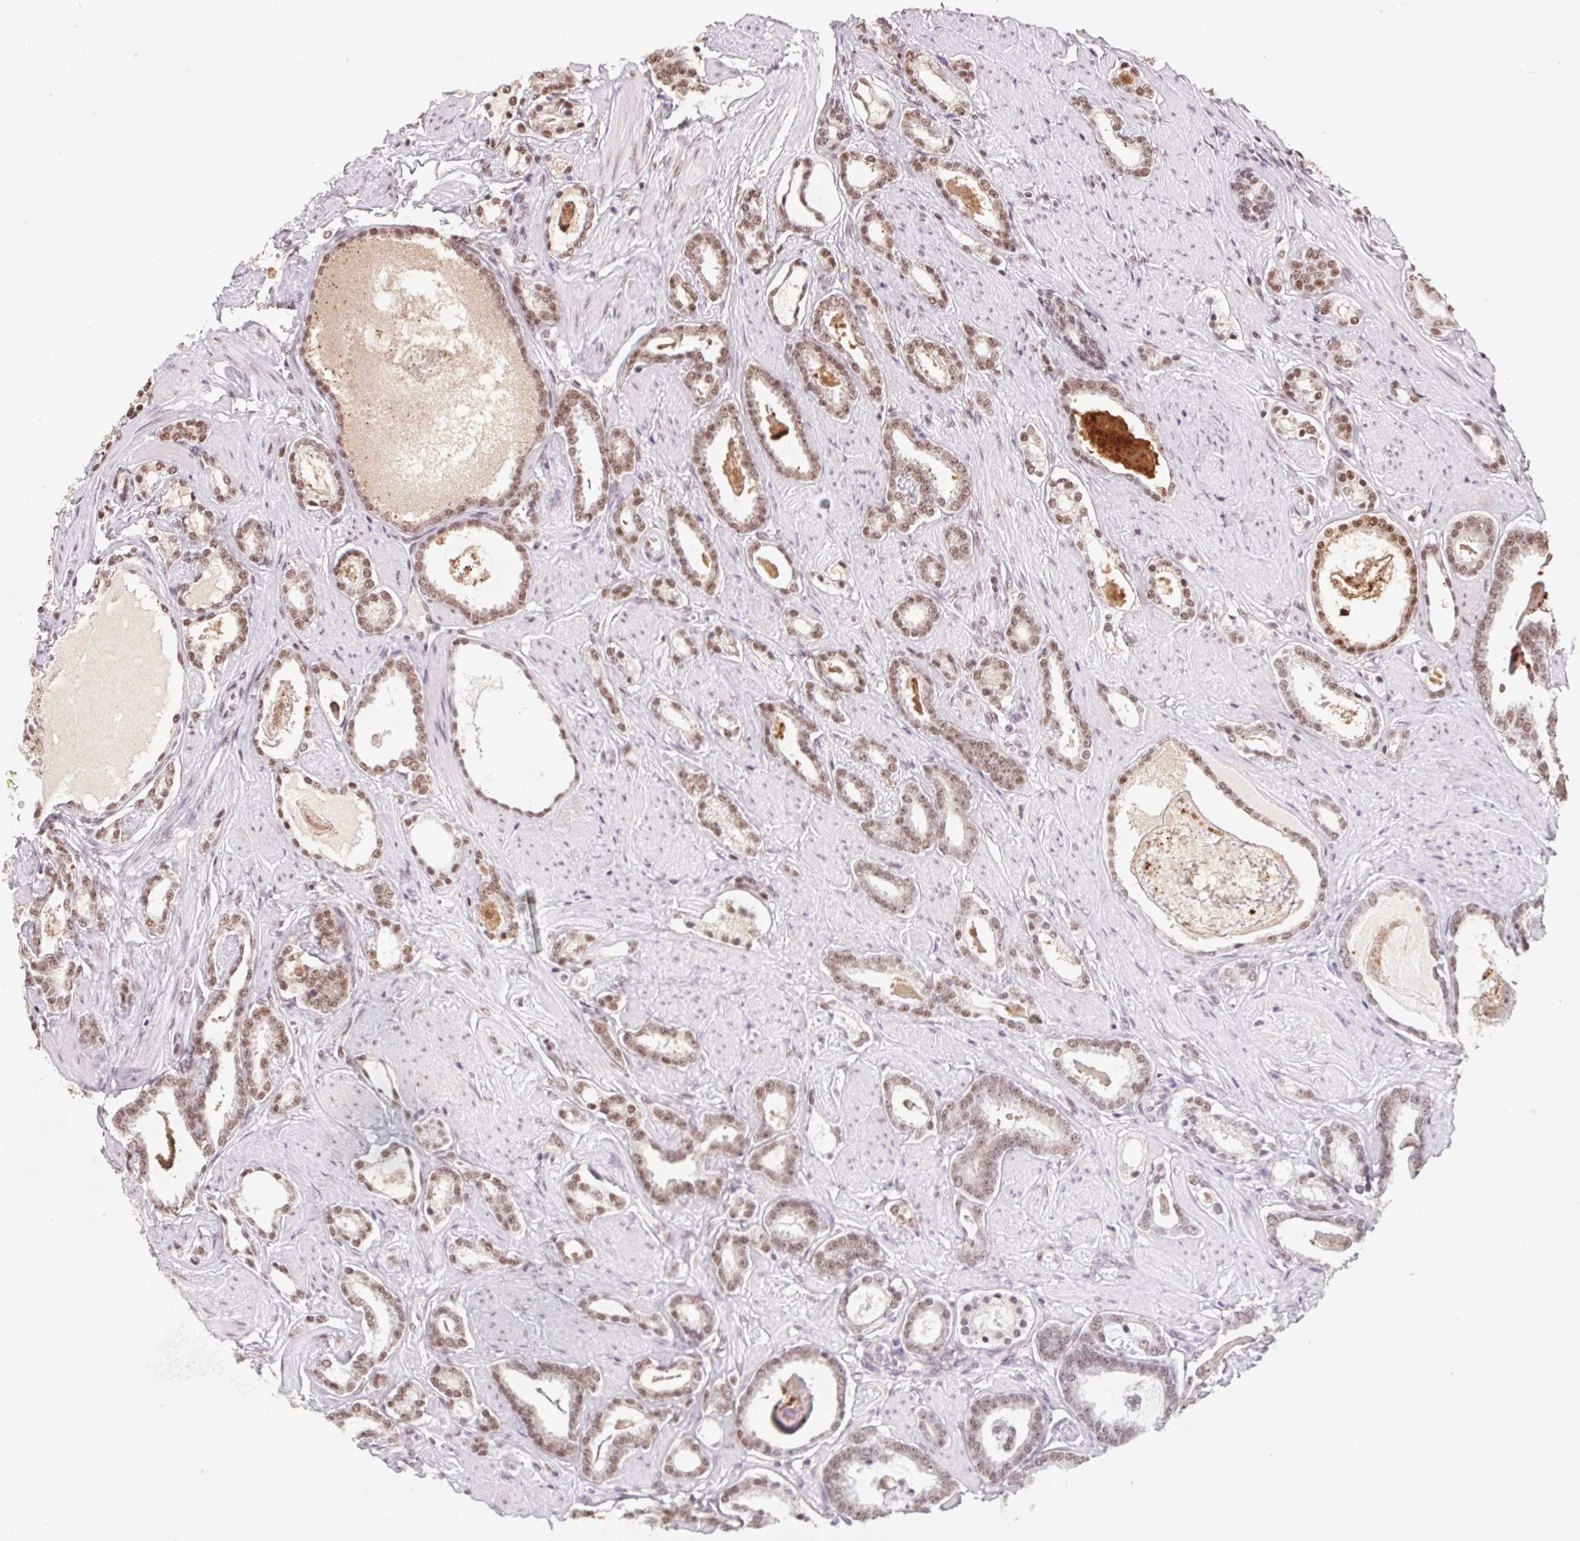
{"staining": {"intensity": "weak", "quantity": "25%-75%", "location": "nuclear"}, "tissue": "prostate cancer", "cell_type": "Tumor cells", "image_type": "cancer", "snomed": [{"axis": "morphology", "description": "Adenocarcinoma, High grade"}, {"axis": "topography", "description": "Prostate"}], "caption": "Immunohistochemistry image of neoplastic tissue: human adenocarcinoma (high-grade) (prostate) stained using immunohistochemistry (IHC) demonstrates low levels of weak protein expression localized specifically in the nuclear of tumor cells, appearing as a nuclear brown color.", "gene": "SNRPG", "patient": {"sex": "male", "age": 63}}